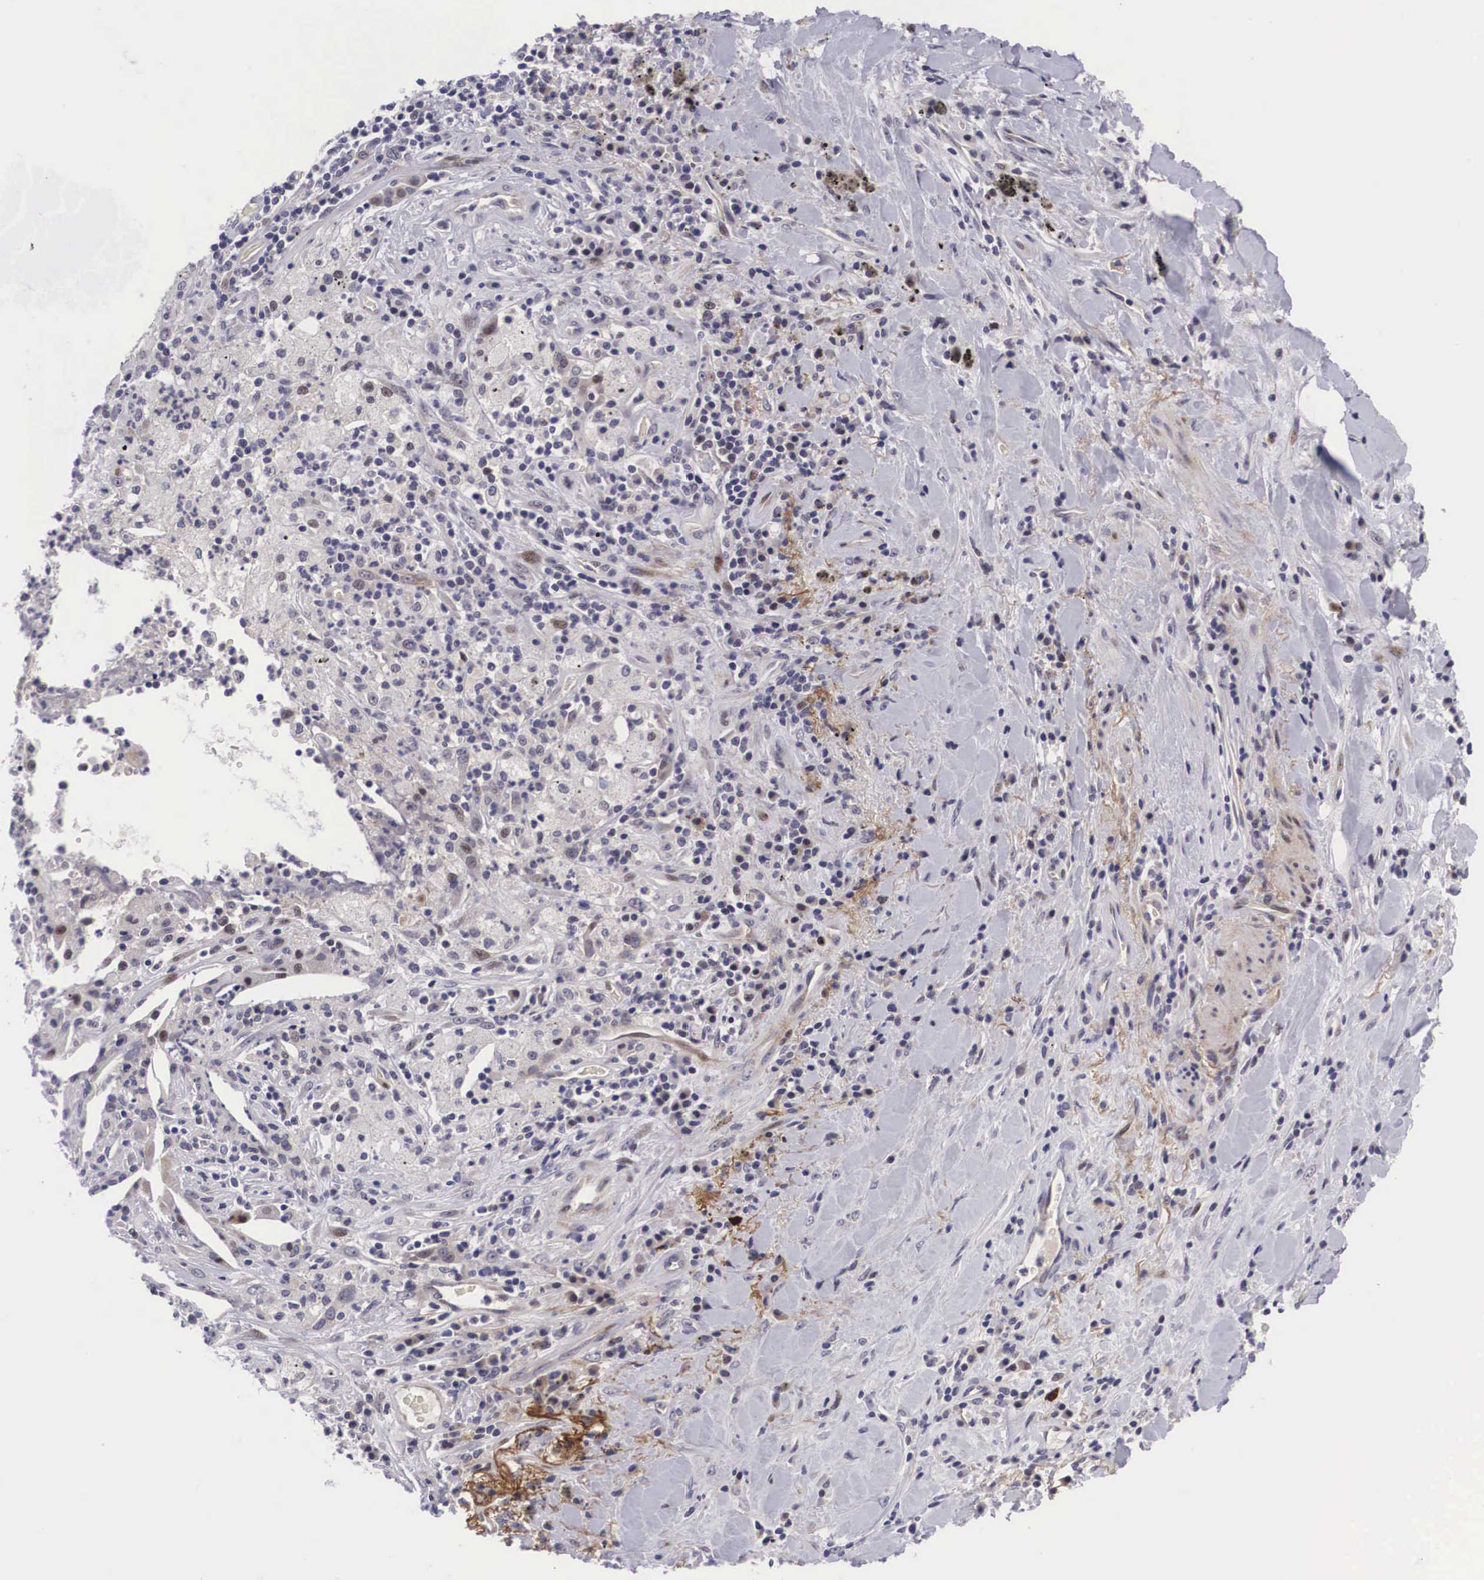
{"staining": {"intensity": "moderate", "quantity": "<25%", "location": "cytoplasmic/membranous,nuclear"}, "tissue": "lung cancer", "cell_type": "Tumor cells", "image_type": "cancer", "snomed": [{"axis": "morphology", "description": "Squamous cell carcinoma, NOS"}, {"axis": "topography", "description": "Lung"}], "caption": "Lung squamous cell carcinoma stained with DAB (3,3'-diaminobenzidine) immunohistochemistry shows low levels of moderate cytoplasmic/membranous and nuclear positivity in about <25% of tumor cells.", "gene": "EMID1", "patient": {"sex": "male", "age": 64}}